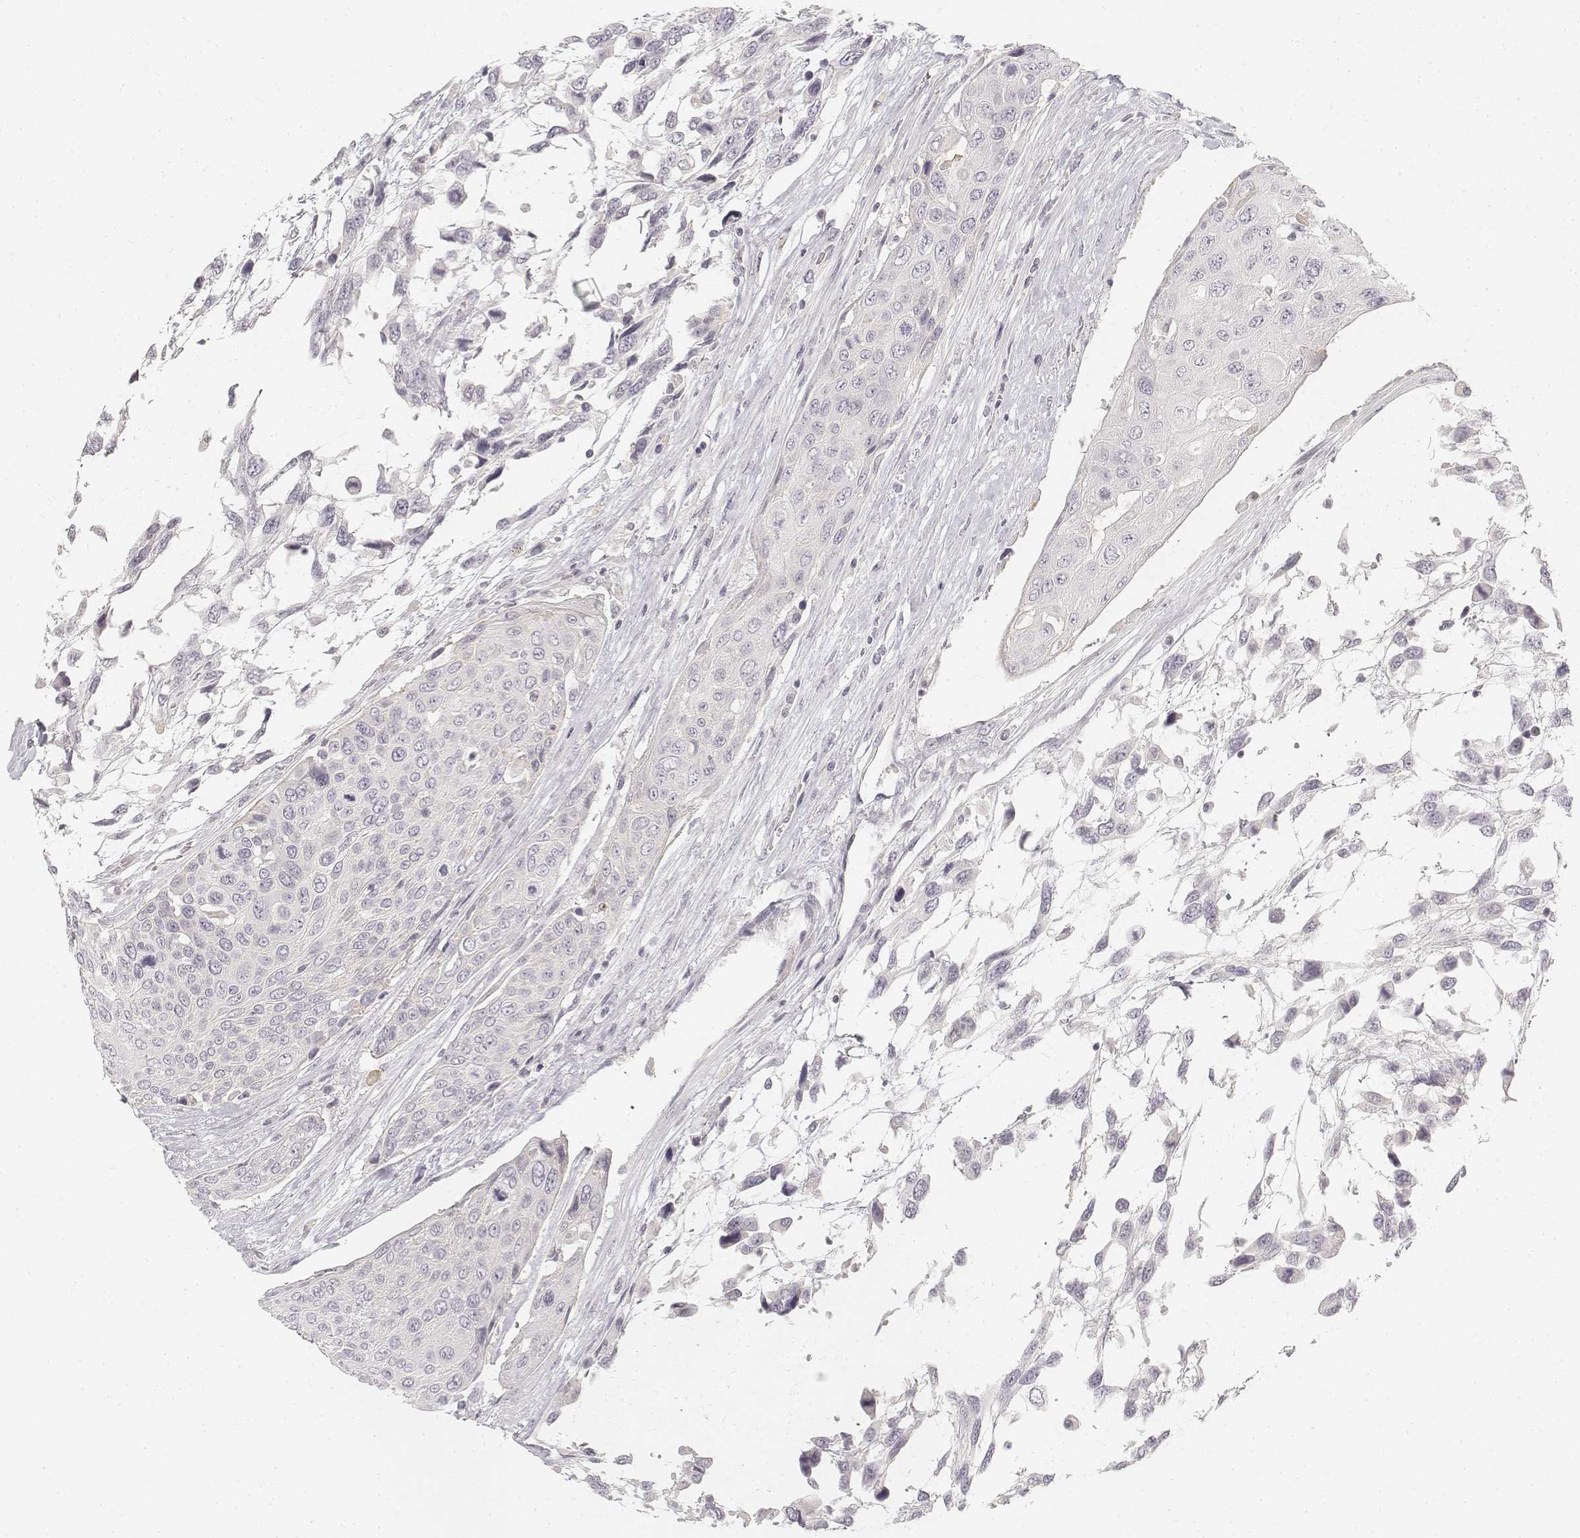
{"staining": {"intensity": "negative", "quantity": "none", "location": "none"}, "tissue": "urothelial cancer", "cell_type": "Tumor cells", "image_type": "cancer", "snomed": [{"axis": "morphology", "description": "Urothelial carcinoma, High grade"}, {"axis": "topography", "description": "Urinary bladder"}], "caption": "IHC image of neoplastic tissue: human urothelial cancer stained with DAB displays no significant protein positivity in tumor cells.", "gene": "DSG4", "patient": {"sex": "female", "age": 70}}